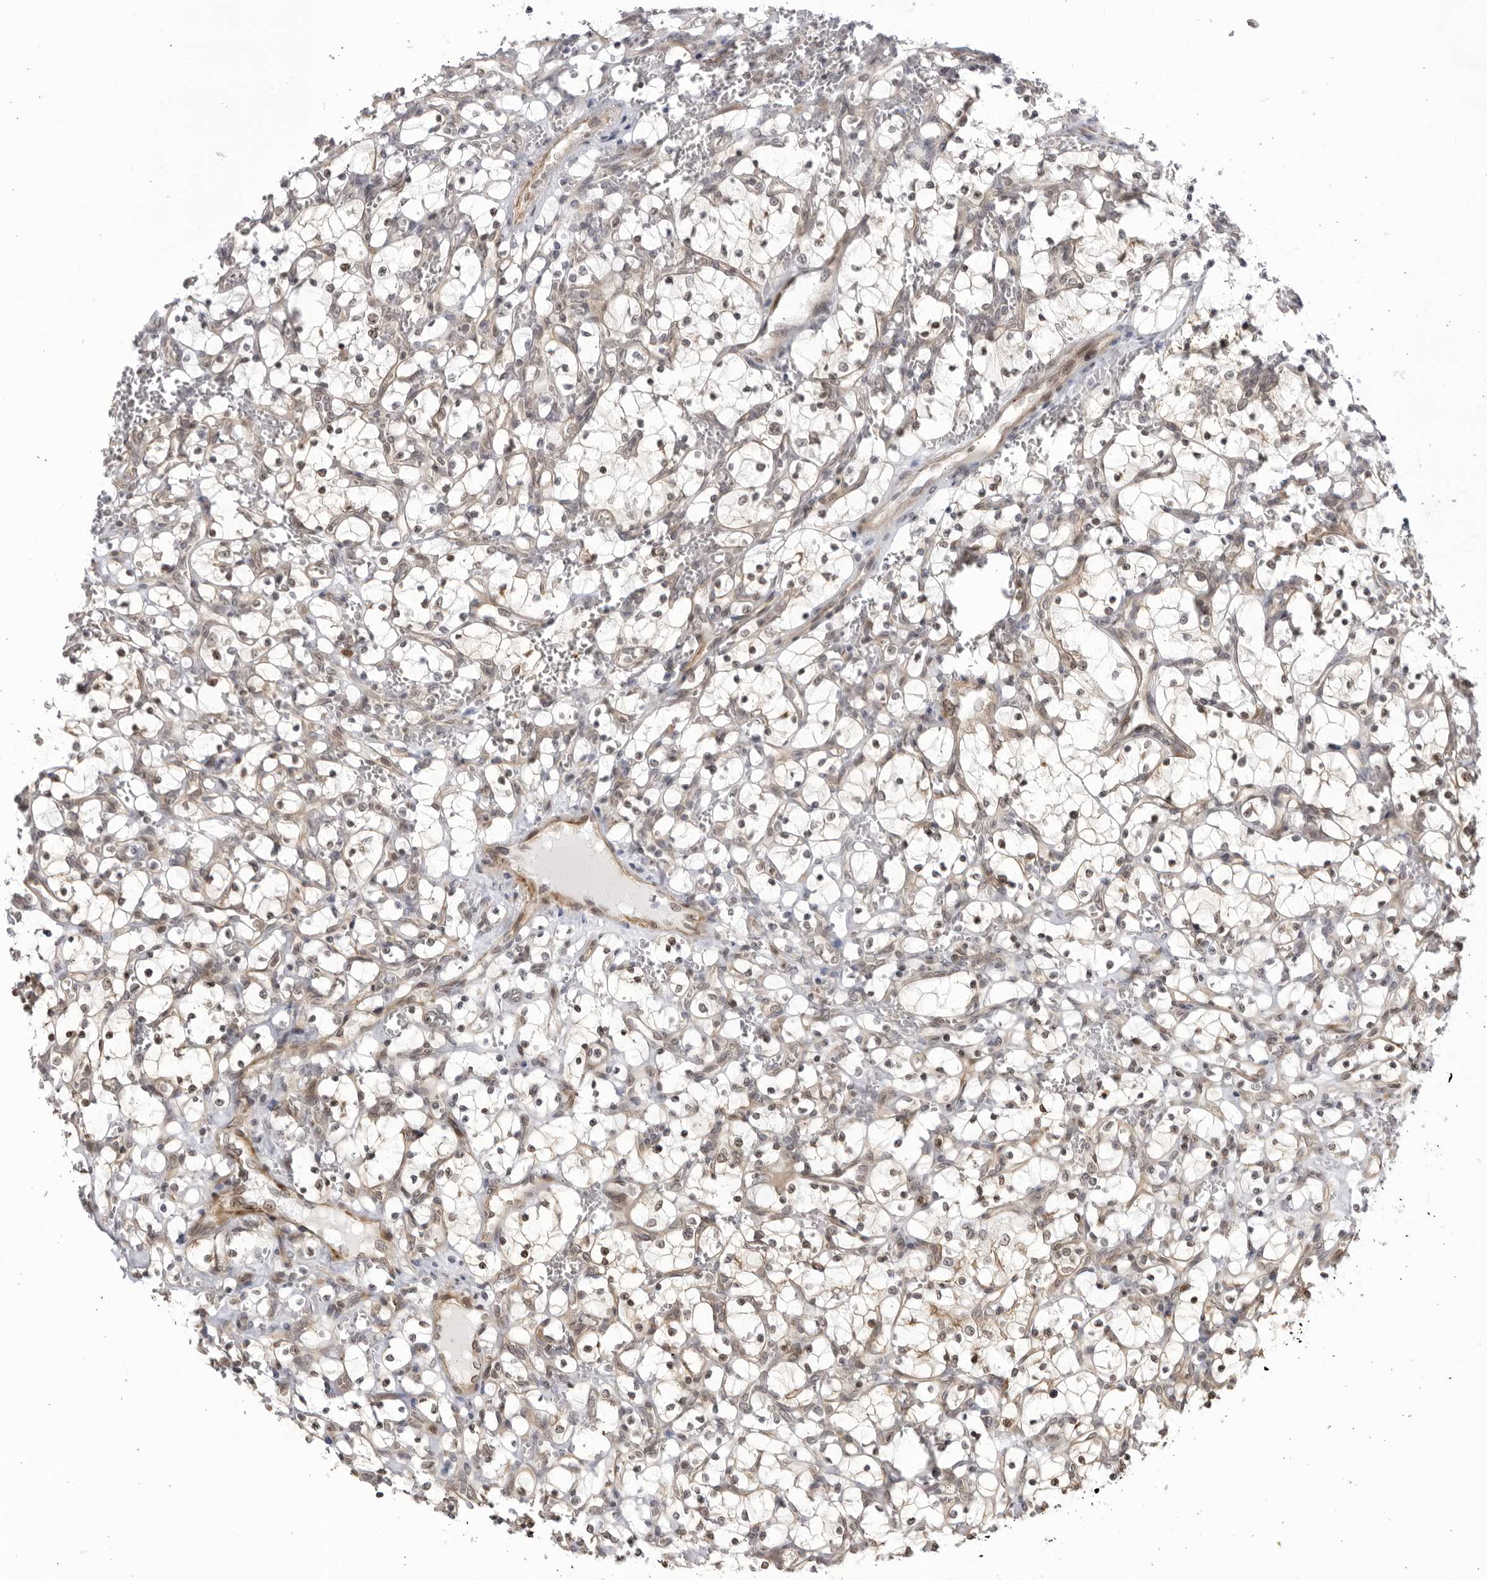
{"staining": {"intensity": "weak", "quantity": "25%-75%", "location": "cytoplasmic/membranous"}, "tissue": "renal cancer", "cell_type": "Tumor cells", "image_type": "cancer", "snomed": [{"axis": "morphology", "description": "Adenocarcinoma, NOS"}, {"axis": "topography", "description": "Kidney"}], "caption": "This is an image of IHC staining of renal cancer, which shows weak staining in the cytoplasmic/membranous of tumor cells.", "gene": "CNBD1", "patient": {"sex": "female", "age": 69}}